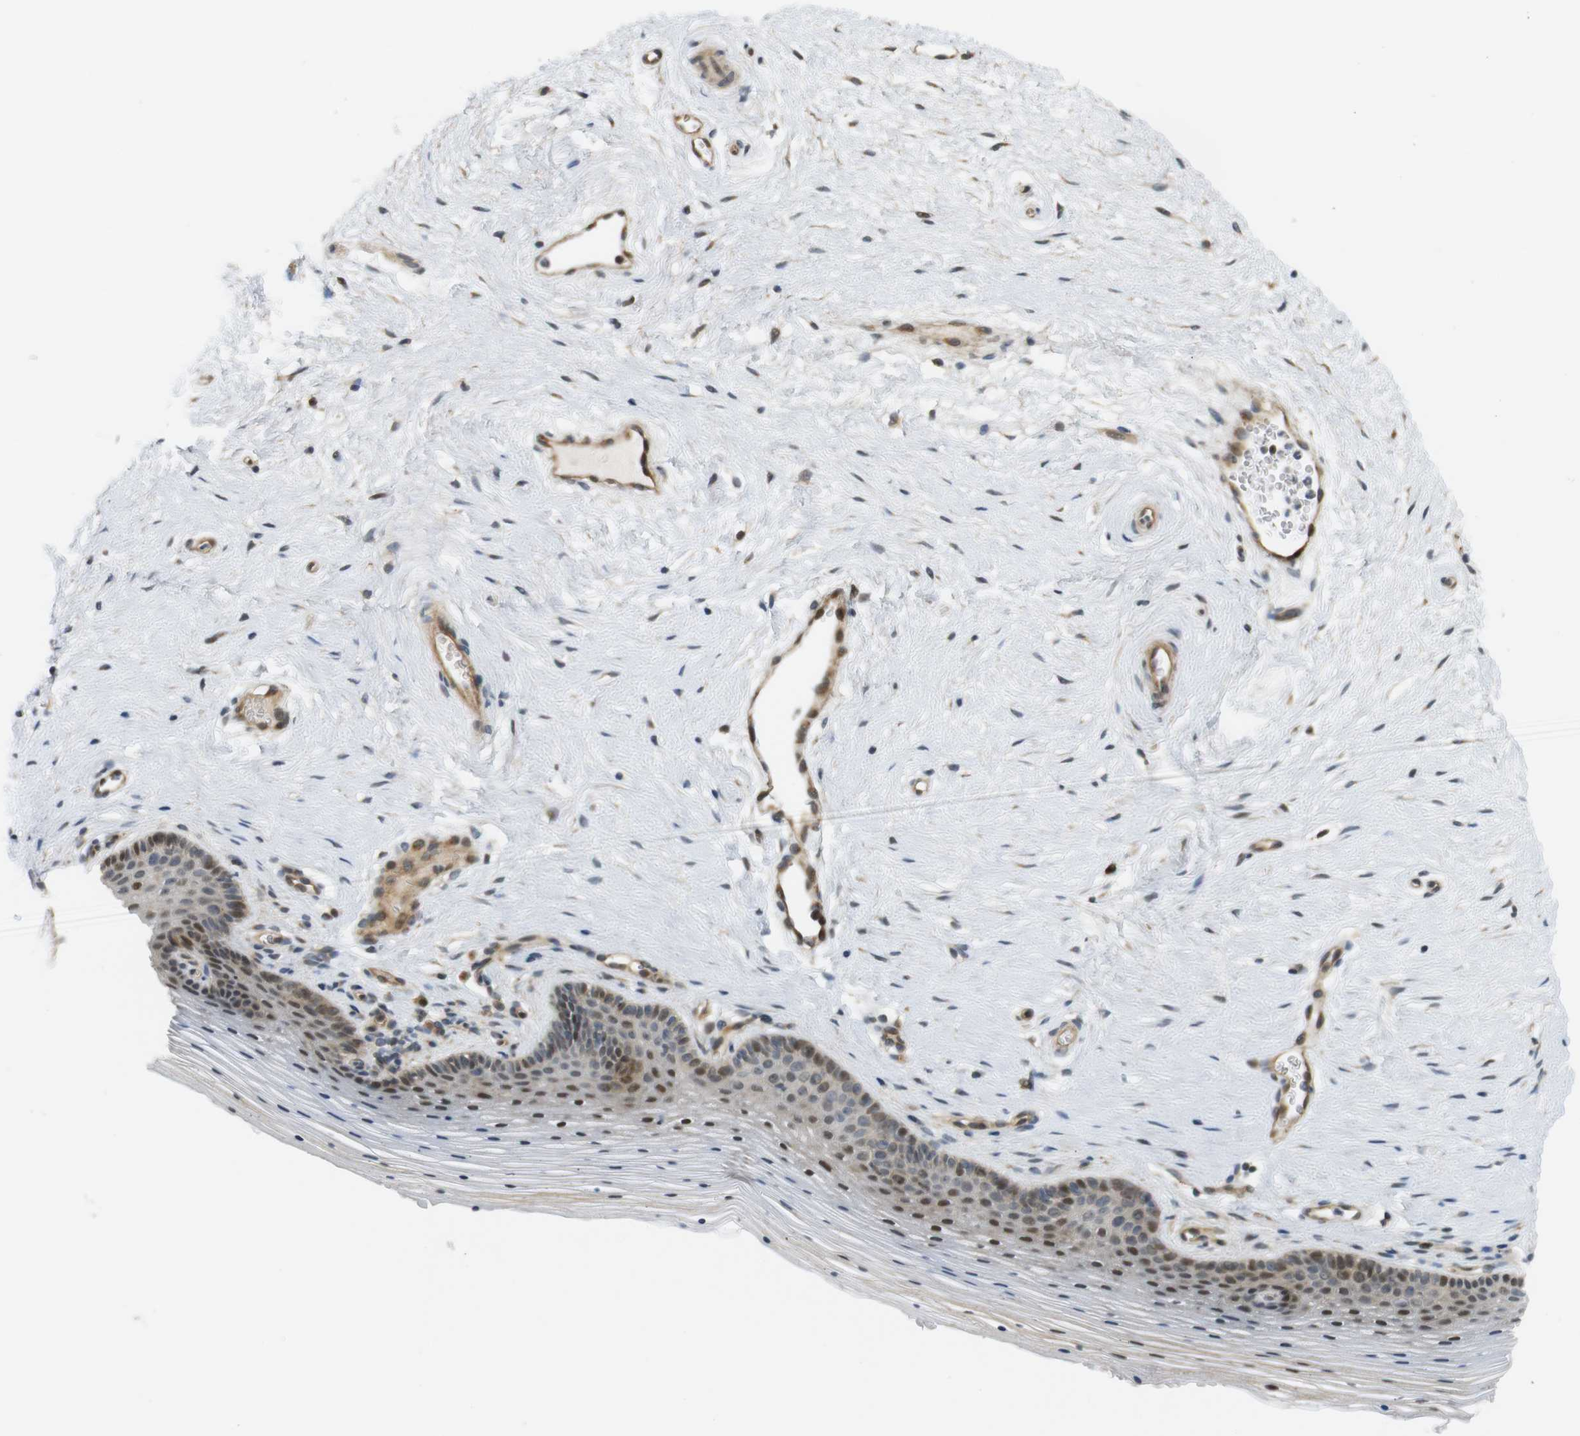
{"staining": {"intensity": "moderate", "quantity": "25%-75%", "location": "nuclear"}, "tissue": "vagina", "cell_type": "Squamous epithelial cells", "image_type": "normal", "snomed": [{"axis": "morphology", "description": "Normal tissue, NOS"}, {"axis": "topography", "description": "Vagina"}], "caption": "Protein expression analysis of unremarkable human vagina reveals moderate nuclear positivity in about 25%-75% of squamous epithelial cells.", "gene": "TSPAN9", "patient": {"sex": "female", "age": 32}}